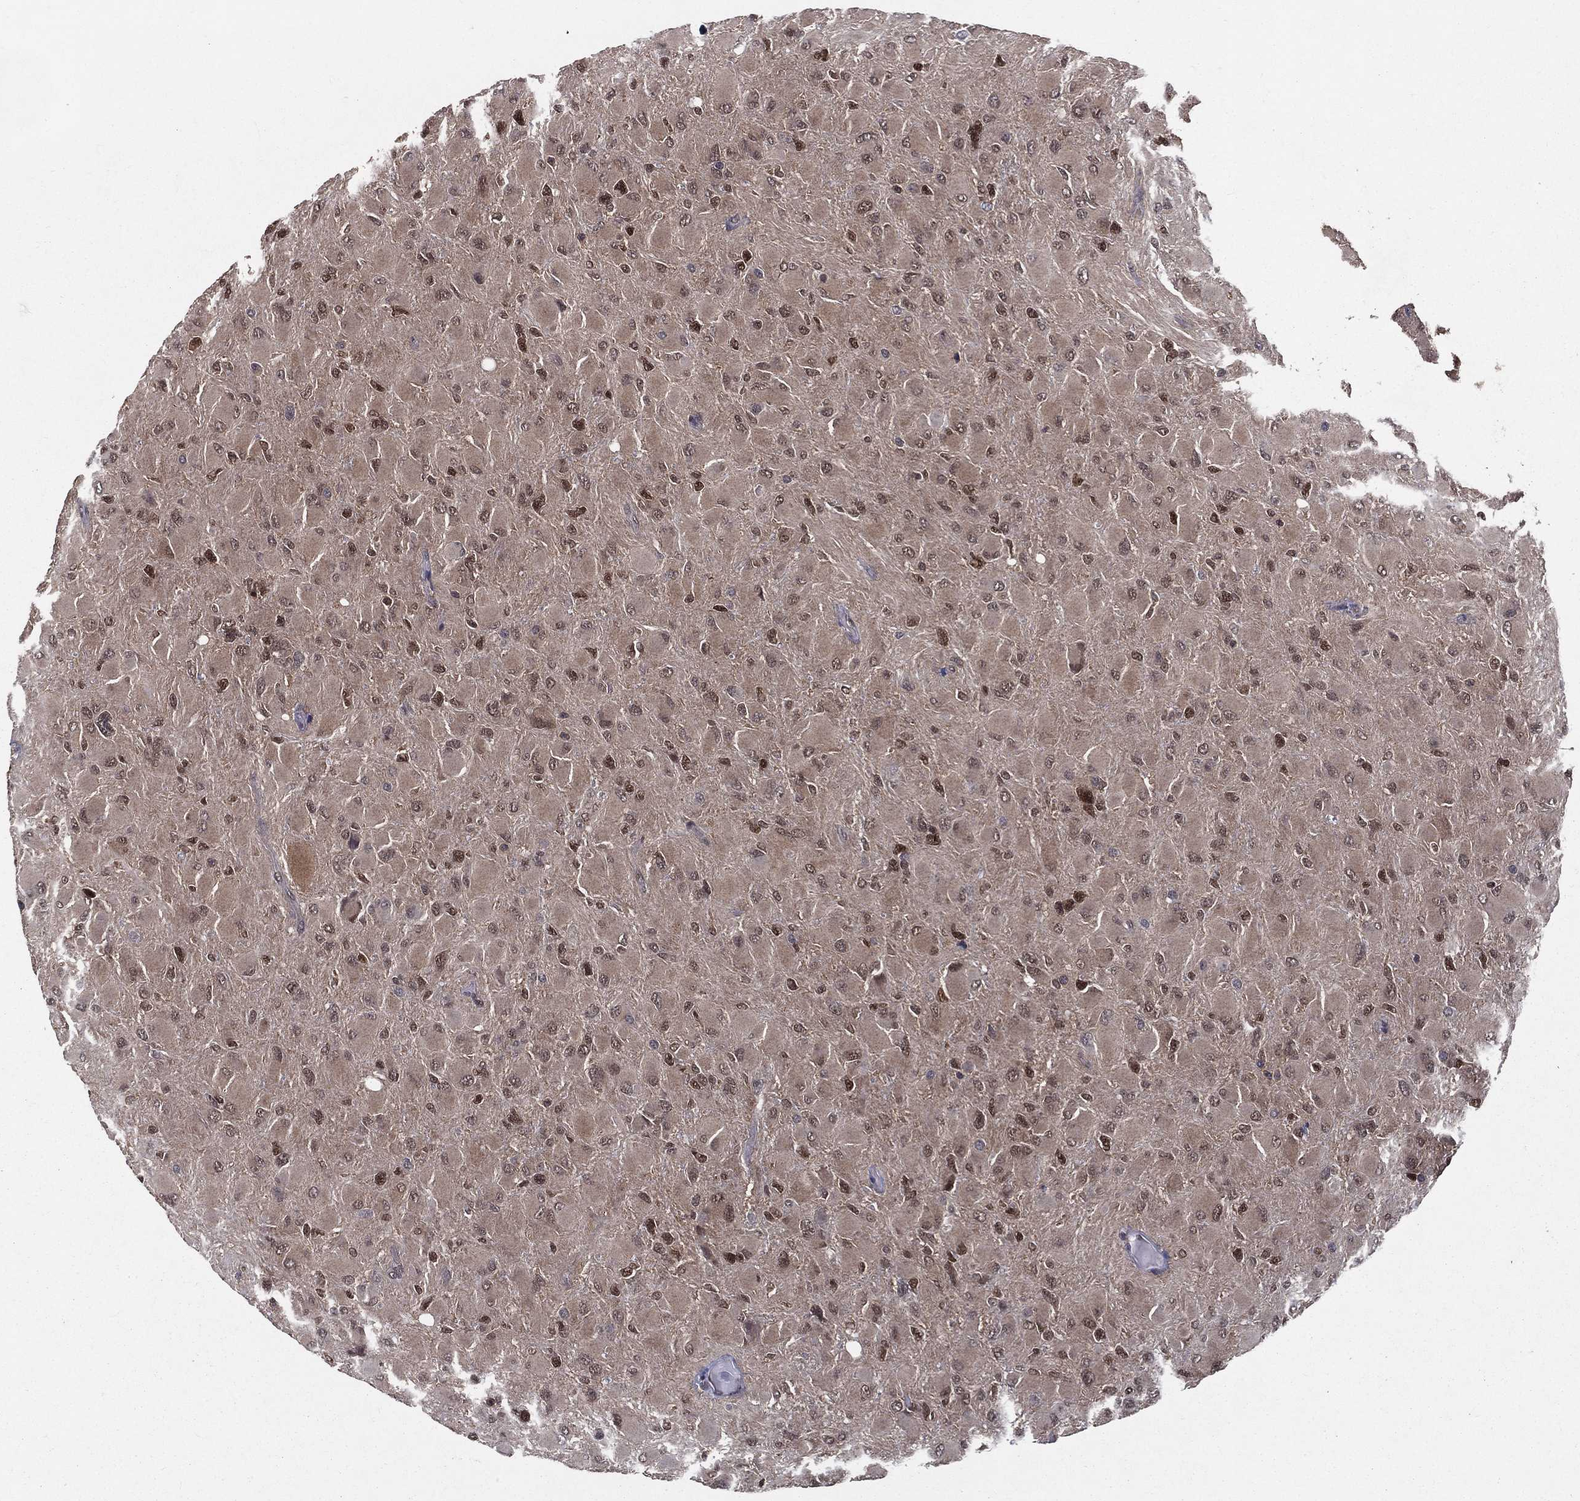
{"staining": {"intensity": "strong", "quantity": "<25%", "location": "nuclear"}, "tissue": "glioma", "cell_type": "Tumor cells", "image_type": "cancer", "snomed": [{"axis": "morphology", "description": "Glioma, malignant, High grade"}, {"axis": "topography", "description": "Cerebral cortex"}], "caption": "Approximately <25% of tumor cells in malignant glioma (high-grade) exhibit strong nuclear protein positivity as visualized by brown immunohistochemical staining.", "gene": "CARM1", "patient": {"sex": "female", "age": 36}}